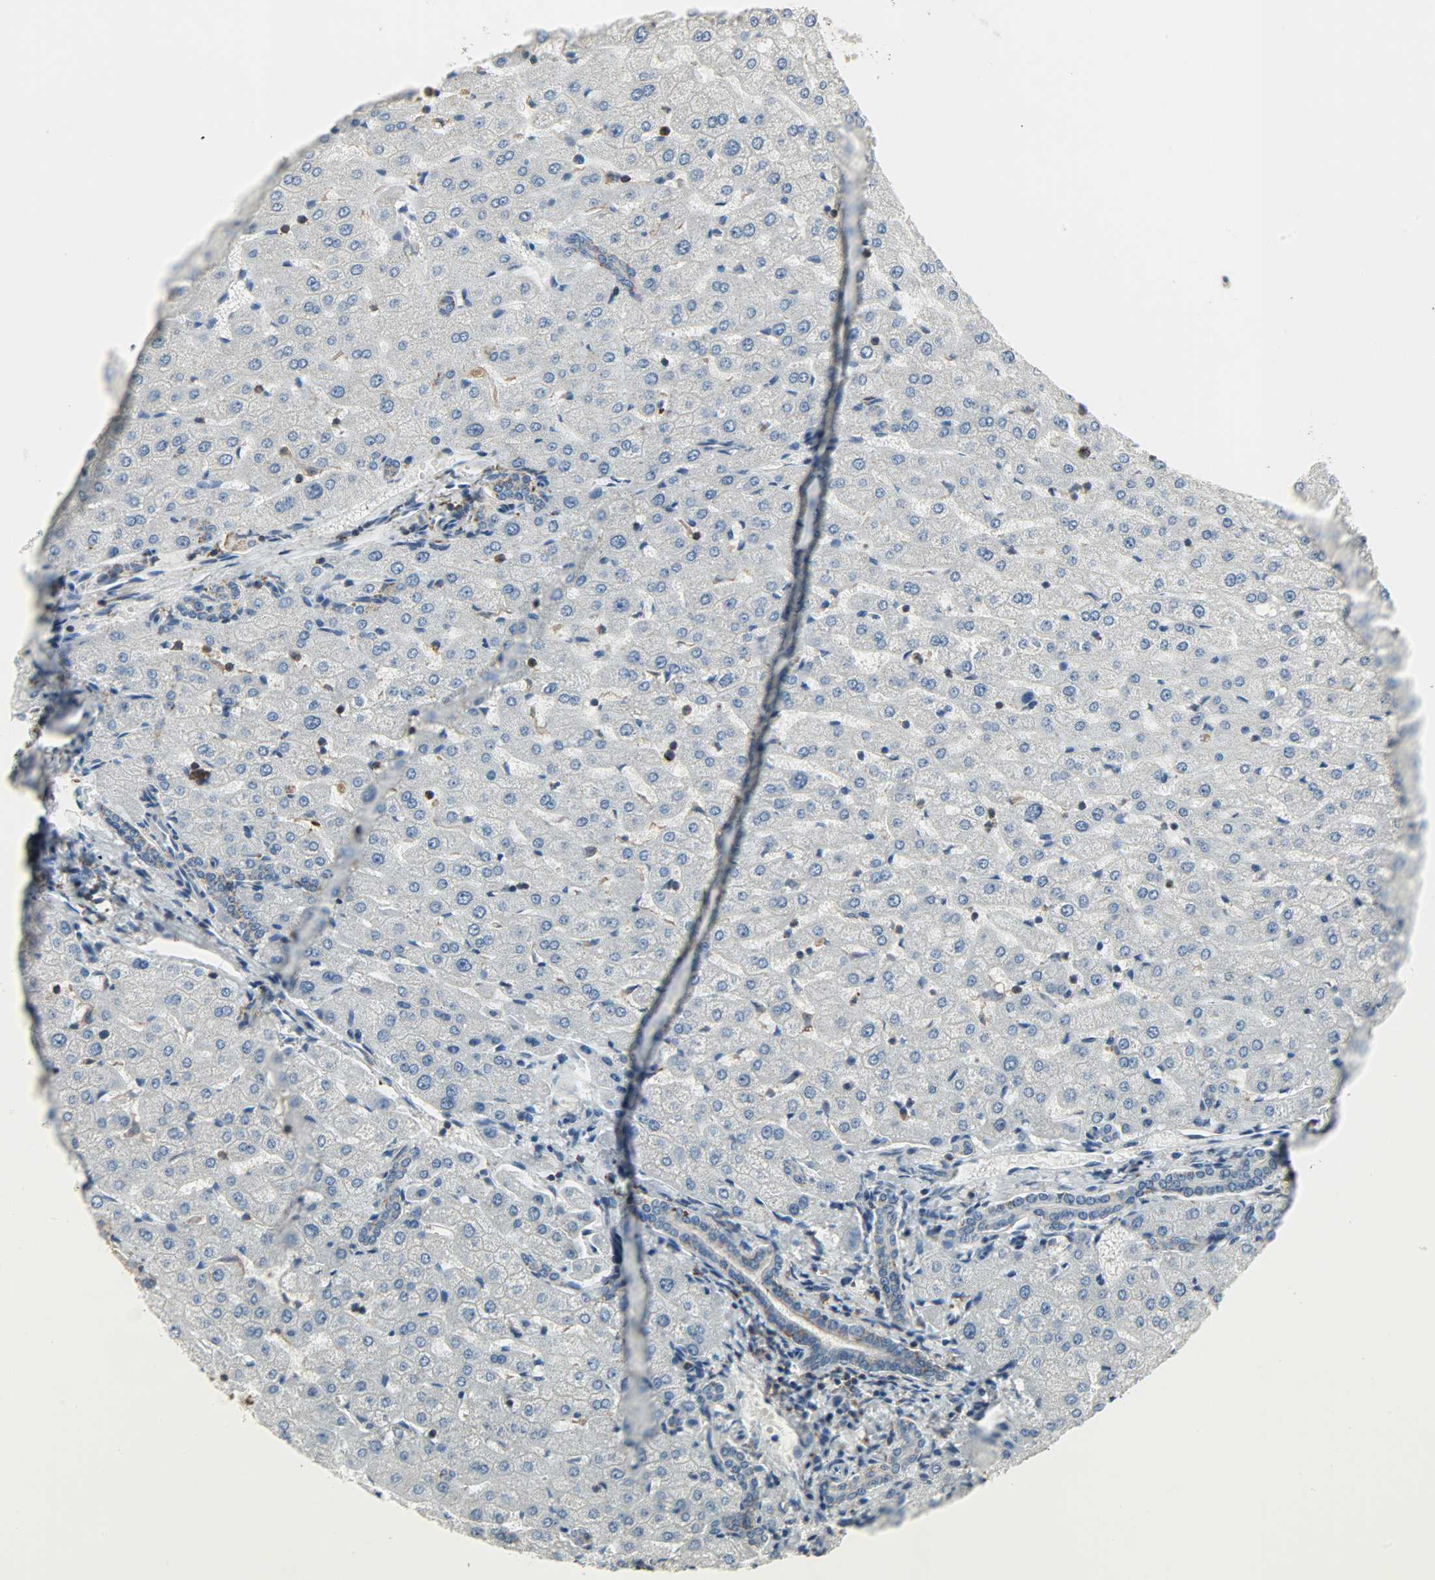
{"staining": {"intensity": "weak", "quantity": ">75%", "location": "cytoplasmic/membranous"}, "tissue": "liver", "cell_type": "Cholangiocytes", "image_type": "normal", "snomed": [{"axis": "morphology", "description": "Normal tissue, NOS"}, {"axis": "morphology", "description": "Fibrosis, NOS"}, {"axis": "topography", "description": "Liver"}], "caption": "Liver stained for a protein exhibits weak cytoplasmic/membranous positivity in cholangiocytes. Ihc stains the protein in brown and the nuclei are stained blue.", "gene": "DNAJA4", "patient": {"sex": "female", "age": 29}}